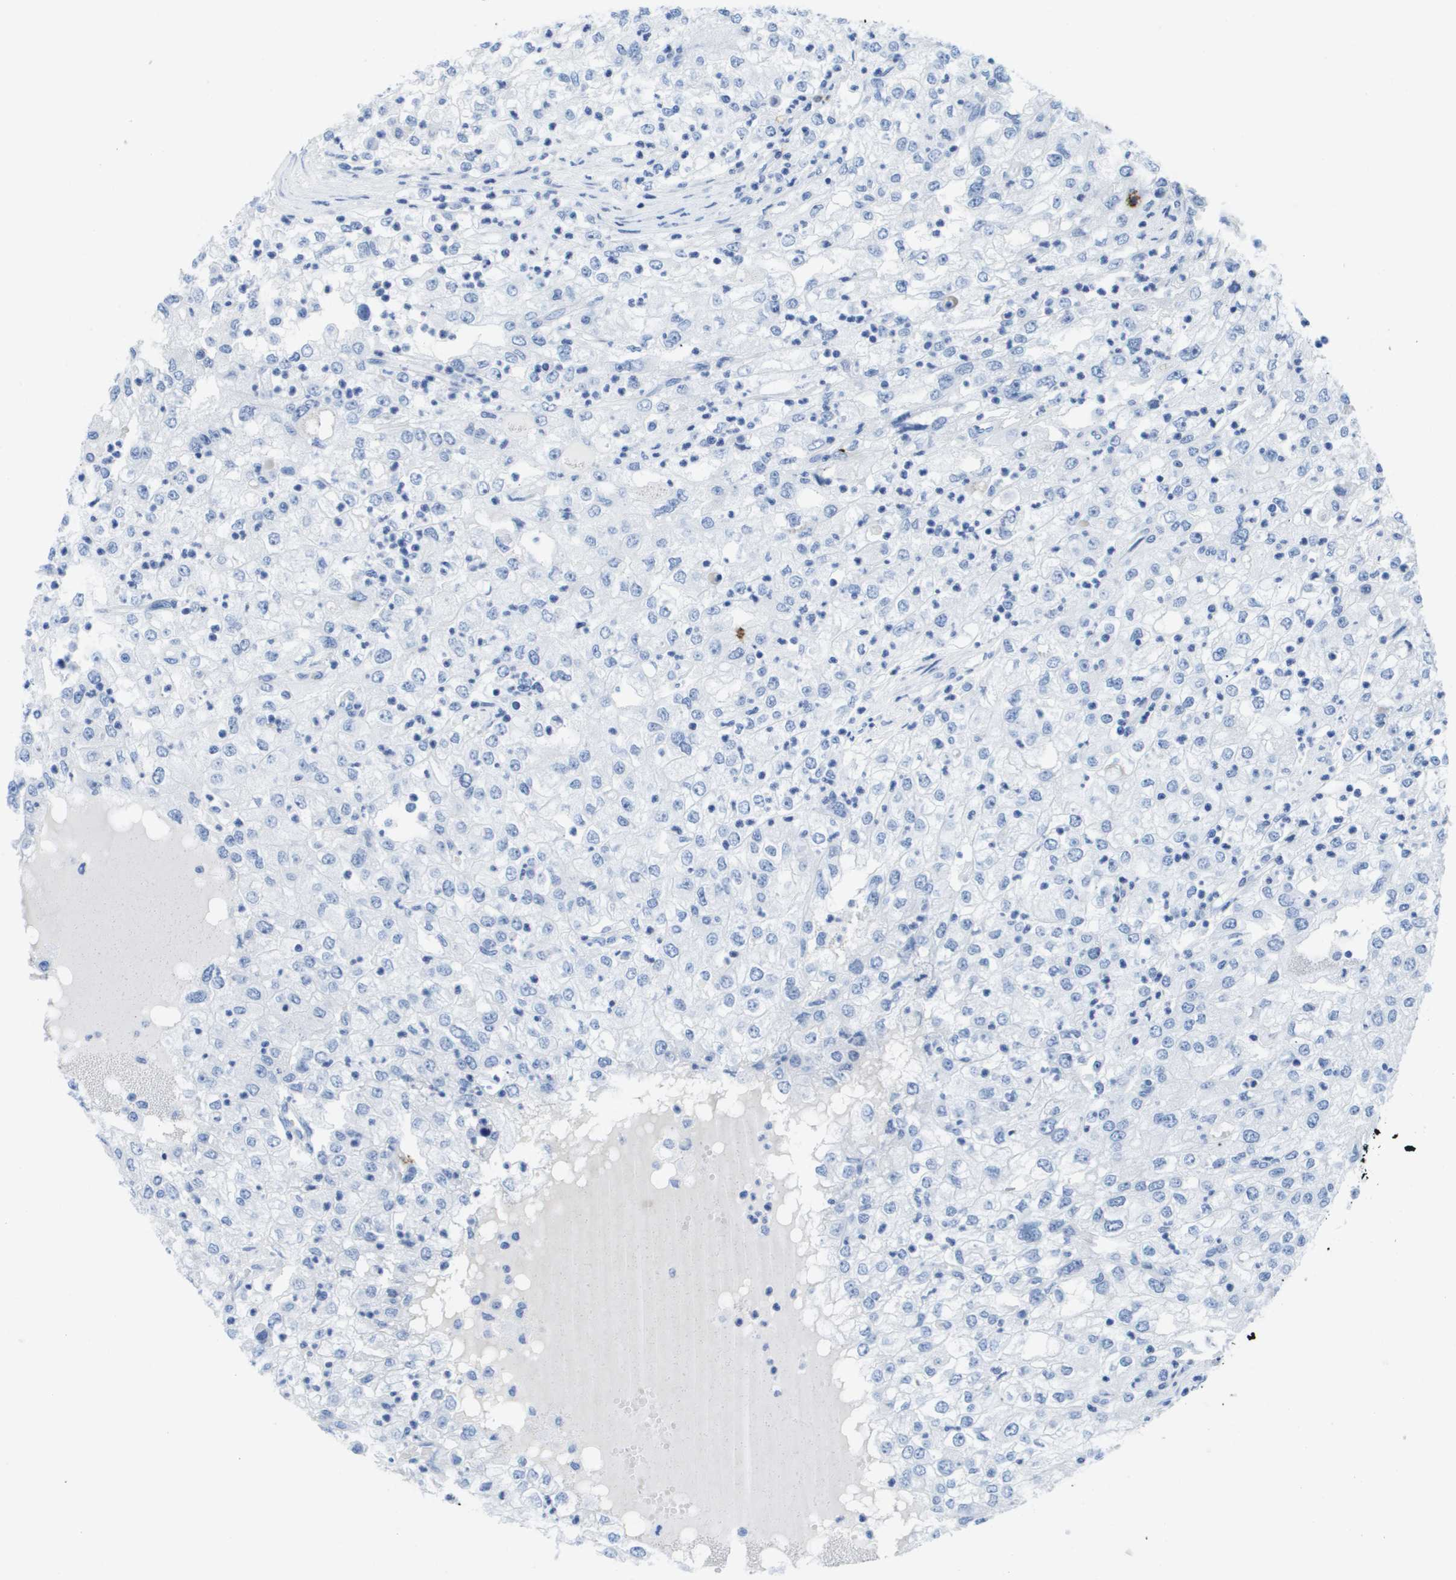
{"staining": {"intensity": "negative", "quantity": "none", "location": "none"}, "tissue": "renal cancer", "cell_type": "Tumor cells", "image_type": "cancer", "snomed": [{"axis": "morphology", "description": "Adenocarcinoma, NOS"}, {"axis": "topography", "description": "Kidney"}], "caption": "An image of adenocarcinoma (renal) stained for a protein displays no brown staining in tumor cells.", "gene": "MS4A1", "patient": {"sex": "female", "age": 54}}